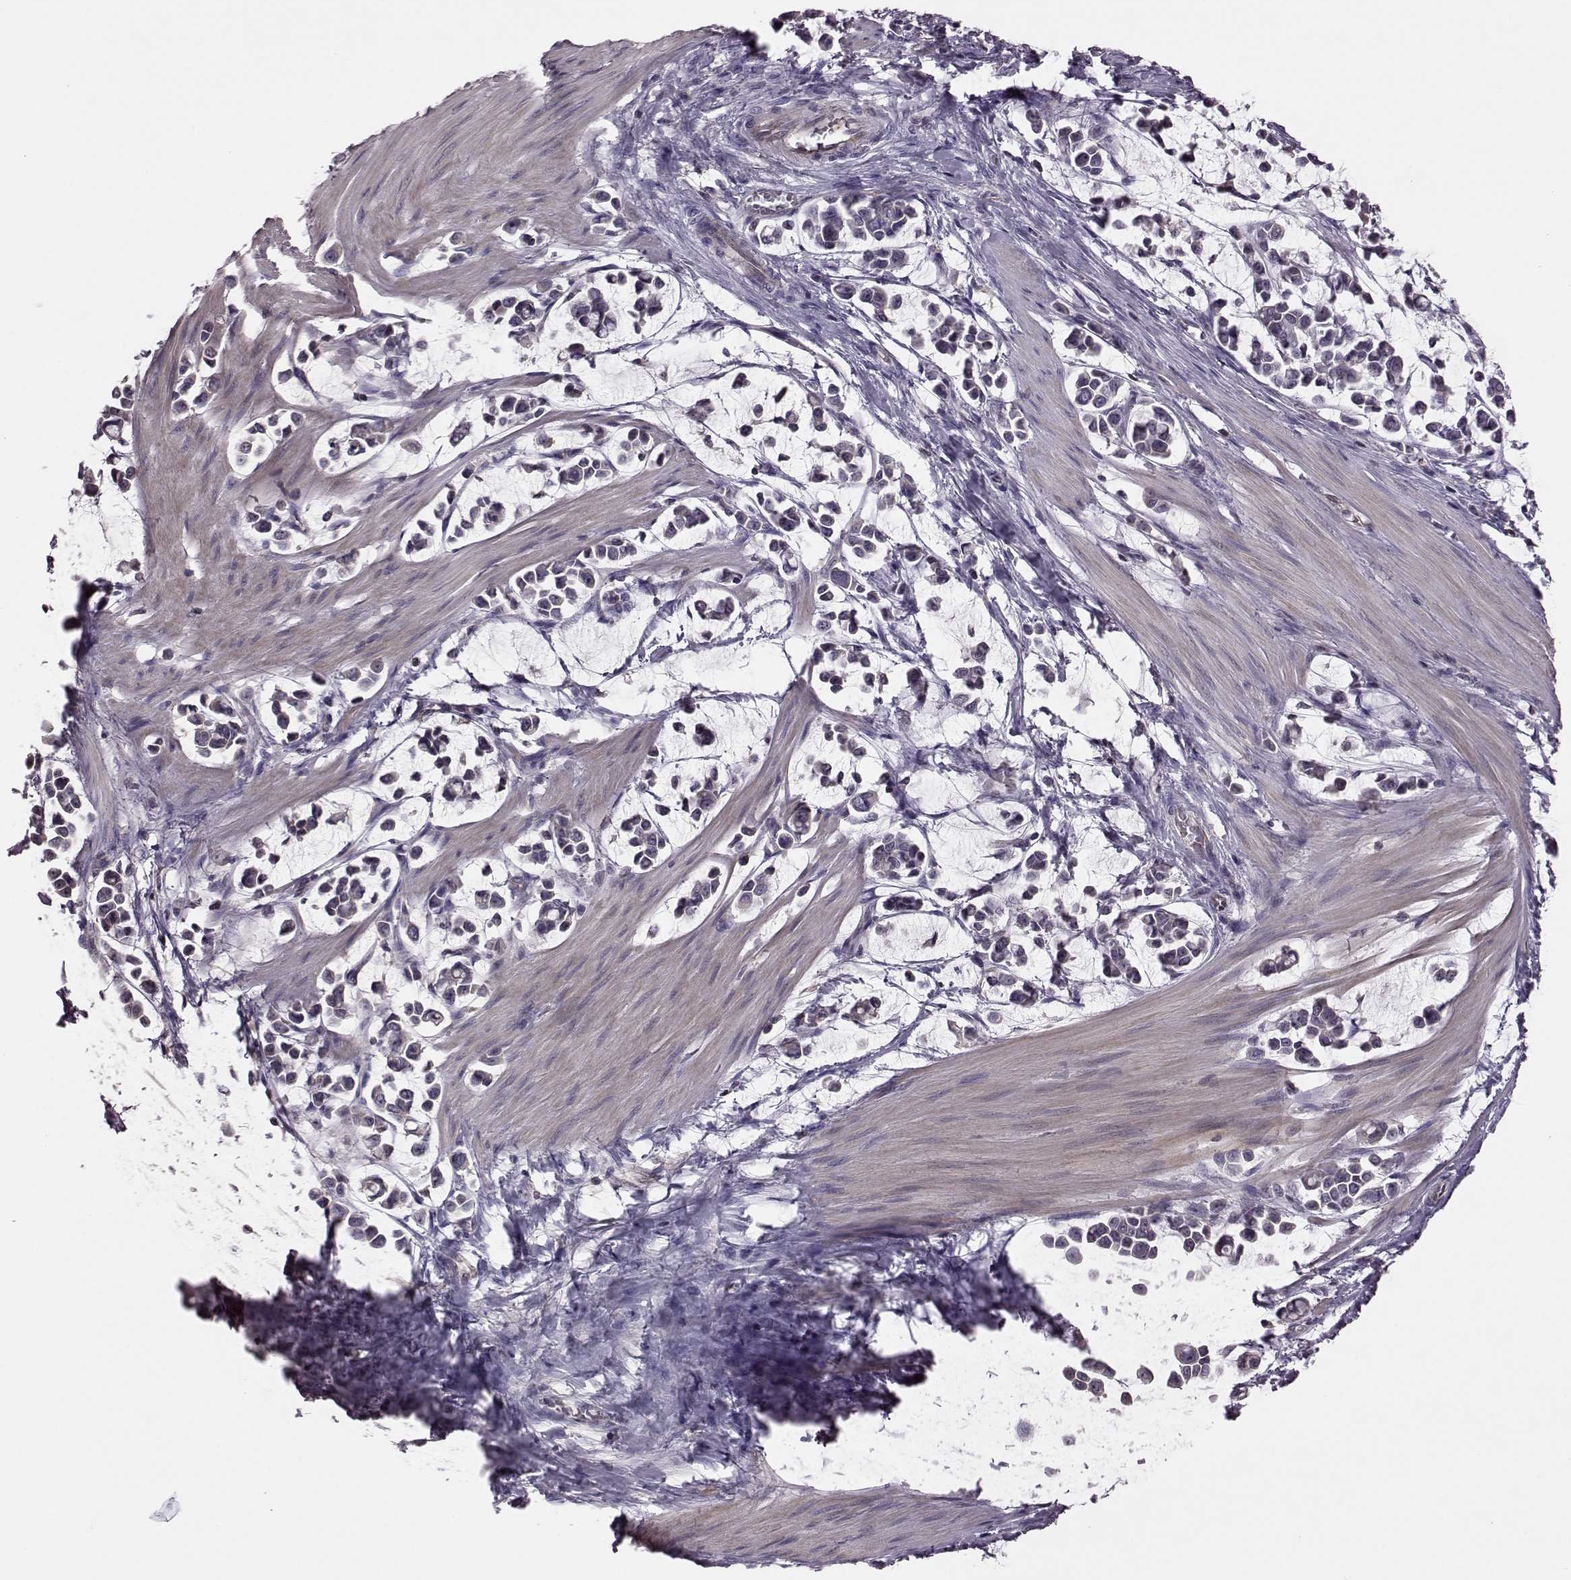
{"staining": {"intensity": "negative", "quantity": "none", "location": "none"}, "tissue": "stomach cancer", "cell_type": "Tumor cells", "image_type": "cancer", "snomed": [{"axis": "morphology", "description": "Adenocarcinoma, NOS"}, {"axis": "topography", "description": "Stomach"}], "caption": "A histopathology image of stomach cancer (adenocarcinoma) stained for a protein demonstrates no brown staining in tumor cells.", "gene": "CDC42SE1", "patient": {"sex": "male", "age": 82}}